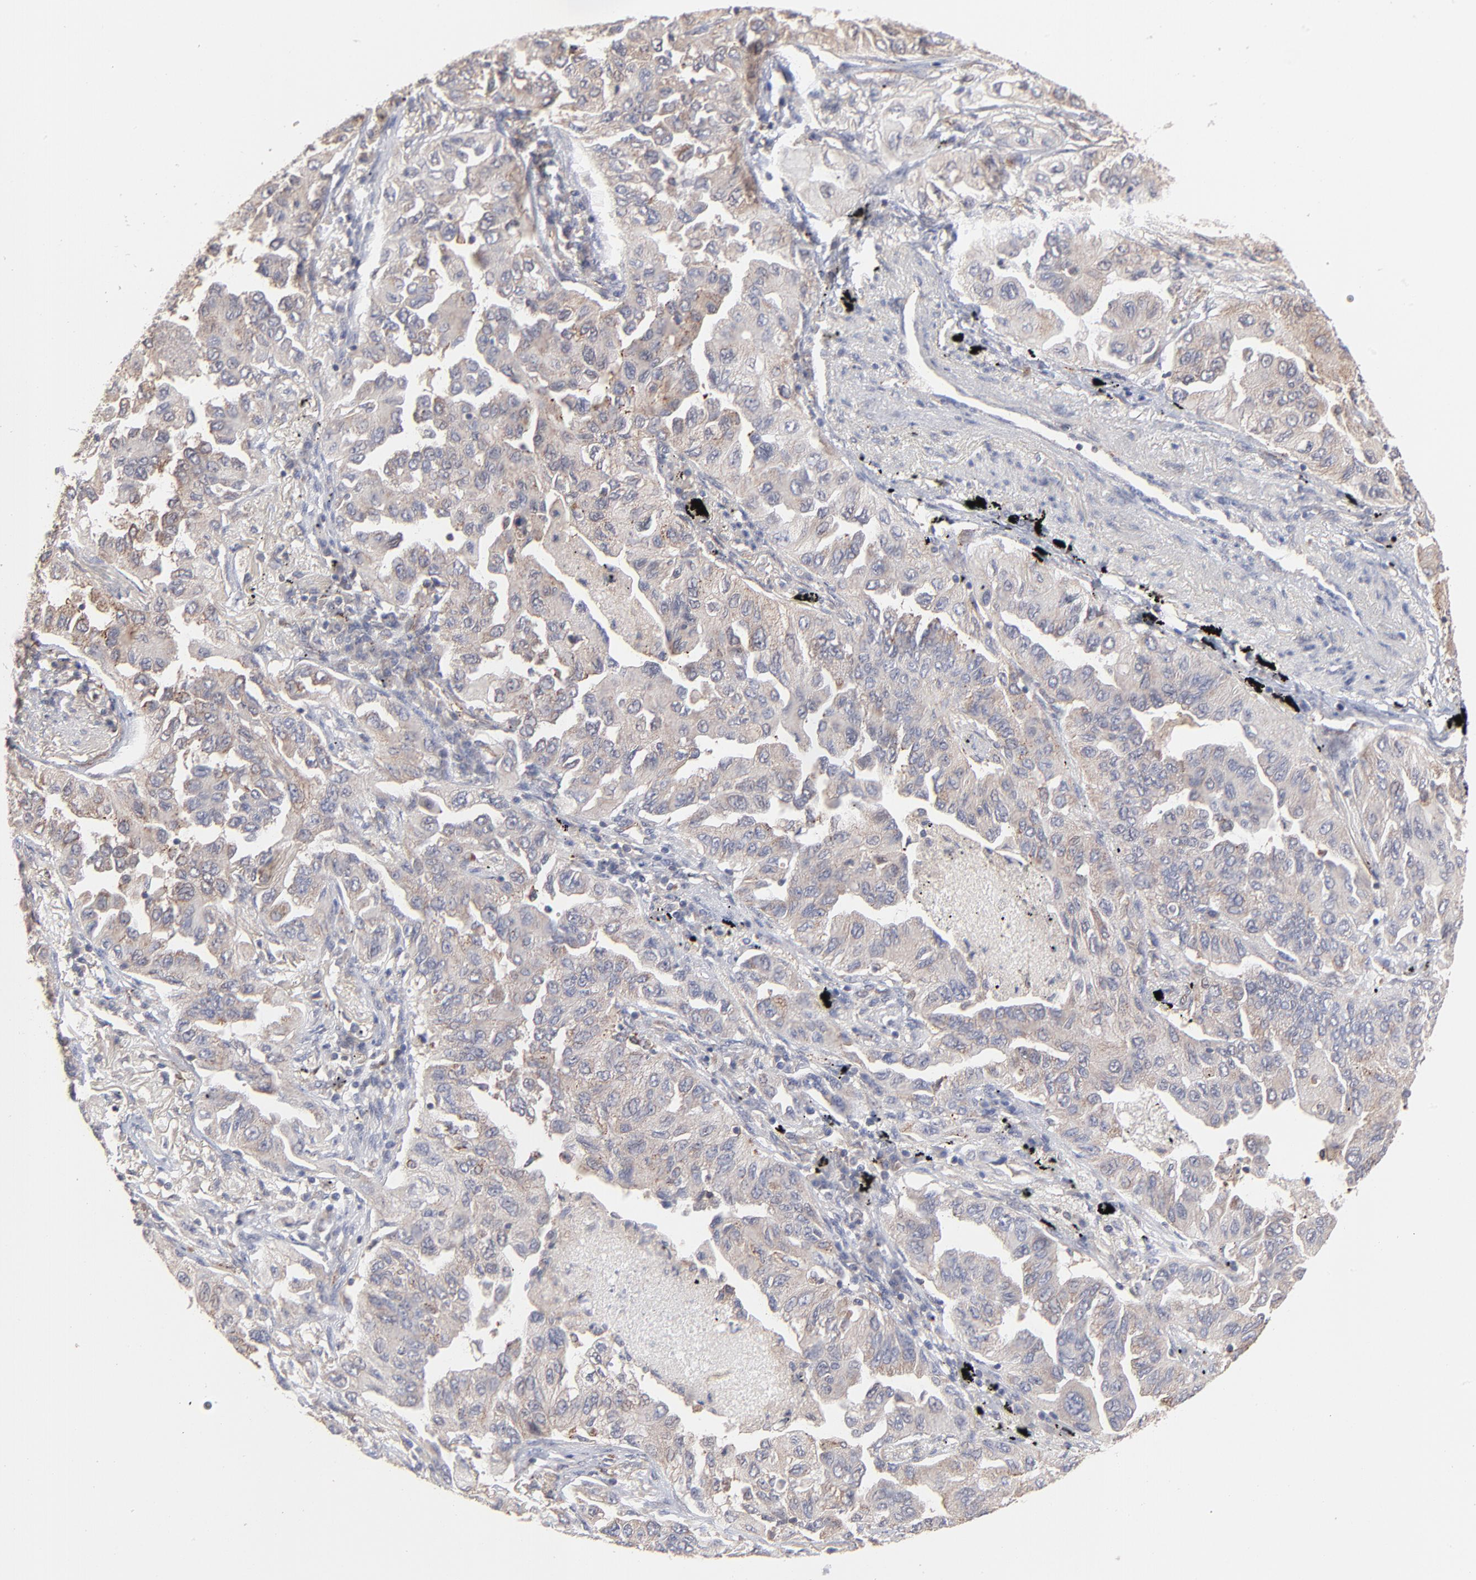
{"staining": {"intensity": "weak", "quantity": ">75%", "location": "cytoplasmic/membranous"}, "tissue": "lung cancer", "cell_type": "Tumor cells", "image_type": "cancer", "snomed": [{"axis": "morphology", "description": "Adenocarcinoma, NOS"}, {"axis": "topography", "description": "Lung"}], "caption": "Adenocarcinoma (lung) stained with DAB (3,3'-diaminobenzidine) immunohistochemistry (IHC) reveals low levels of weak cytoplasmic/membranous staining in approximately >75% of tumor cells.", "gene": "IVNS1ABP", "patient": {"sex": "female", "age": 65}}